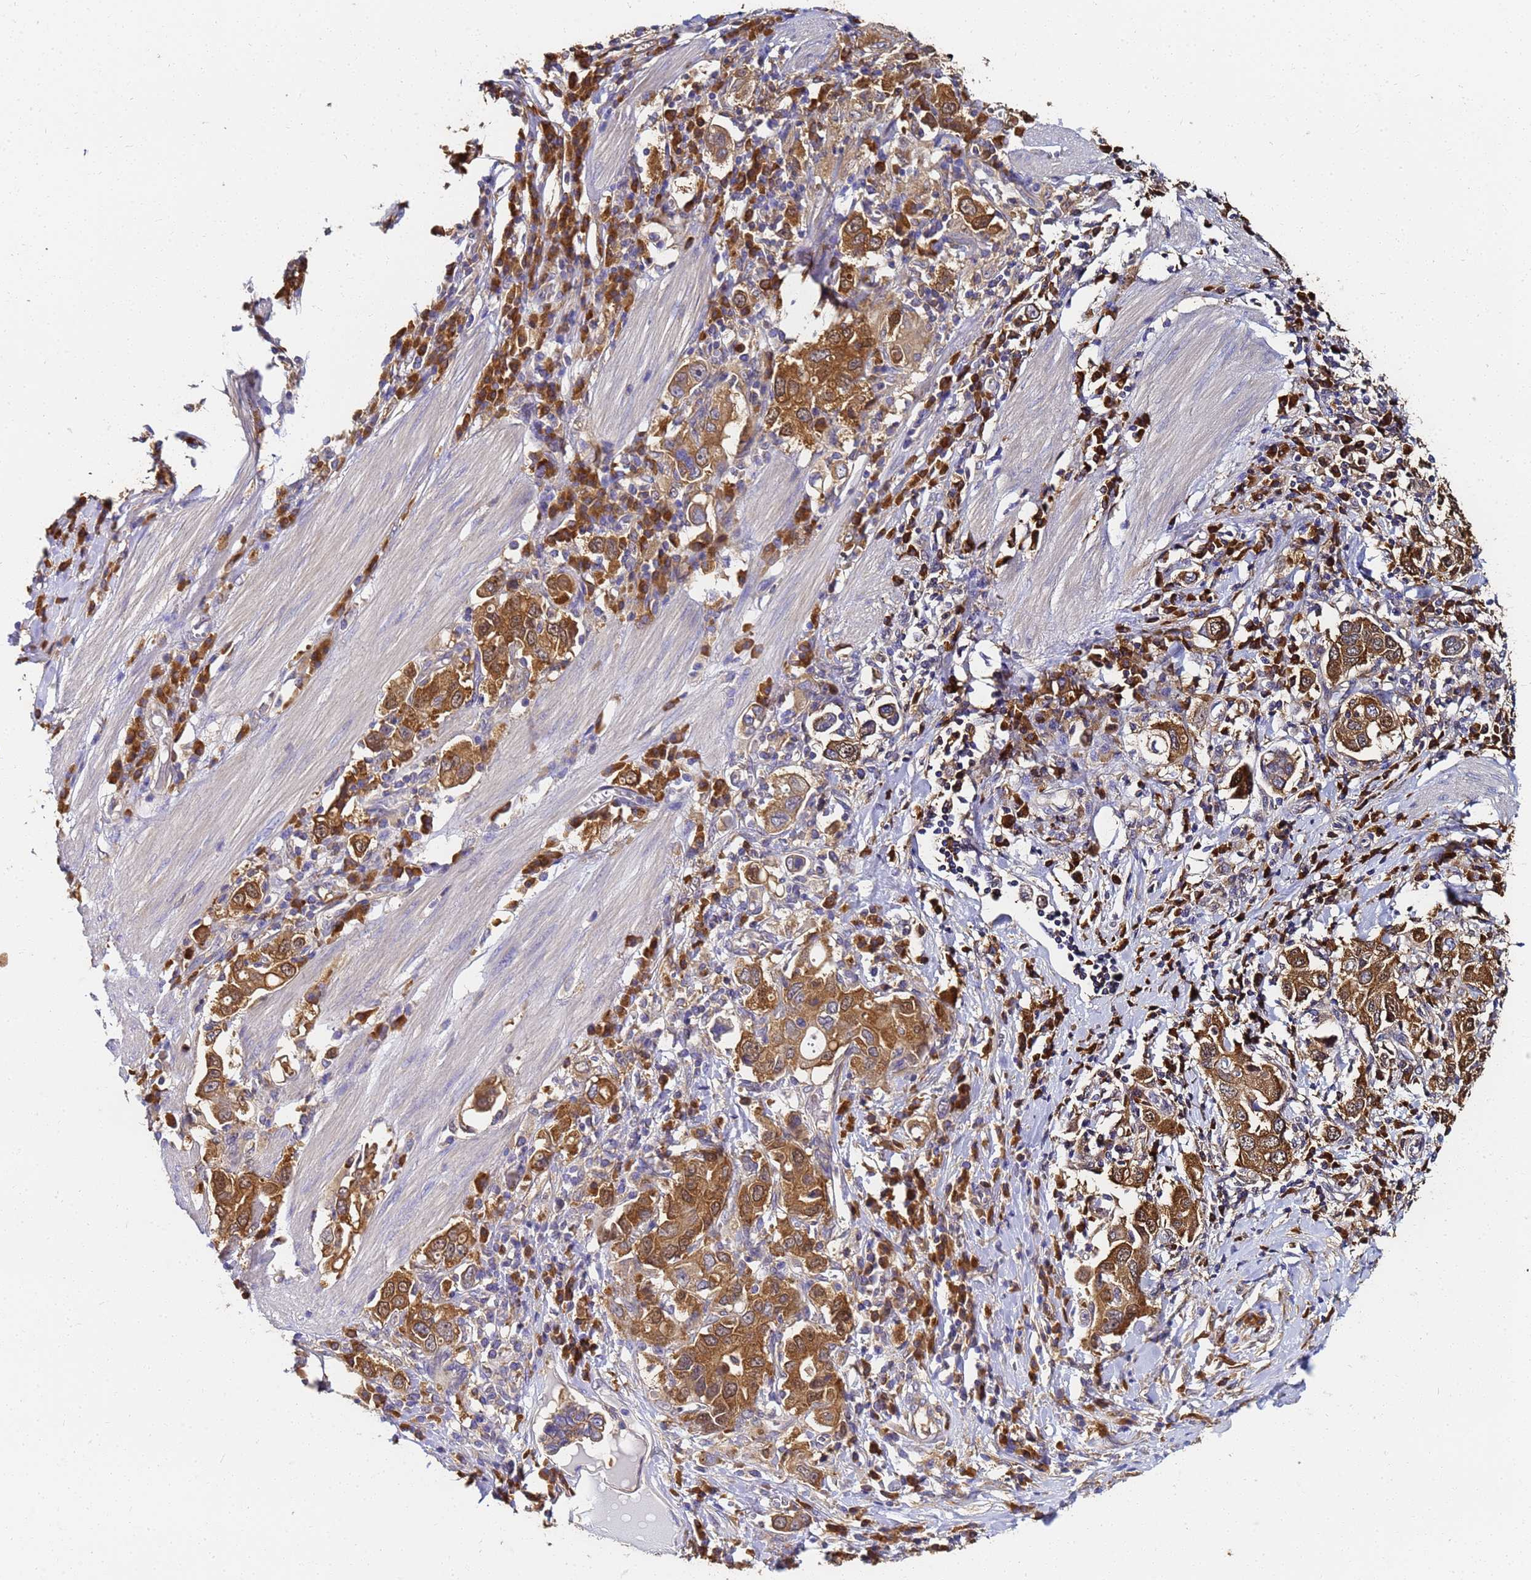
{"staining": {"intensity": "moderate", "quantity": ">75%", "location": "cytoplasmic/membranous"}, "tissue": "stomach cancer", "cell_type": "Tumor cells", "image_type": "cancer", "snomed": [{"axis": "morphology", "description": "Adenocarcinoma, NOS"}, {"axis": "topography", "description": "Stomach, upper"}], "caption": "The histopathology image exhibits immunohistochemical staining of stomach cancer (adenocarcinoma). There is moderate cytoplasmic/membranous staining is seen in approximately >75% of tumor cells. (Brightfield microscopy of DAB IHC at high magnification).", "gene": "NME1-NME2", "patient": {"sex": "male", "age": 62}}